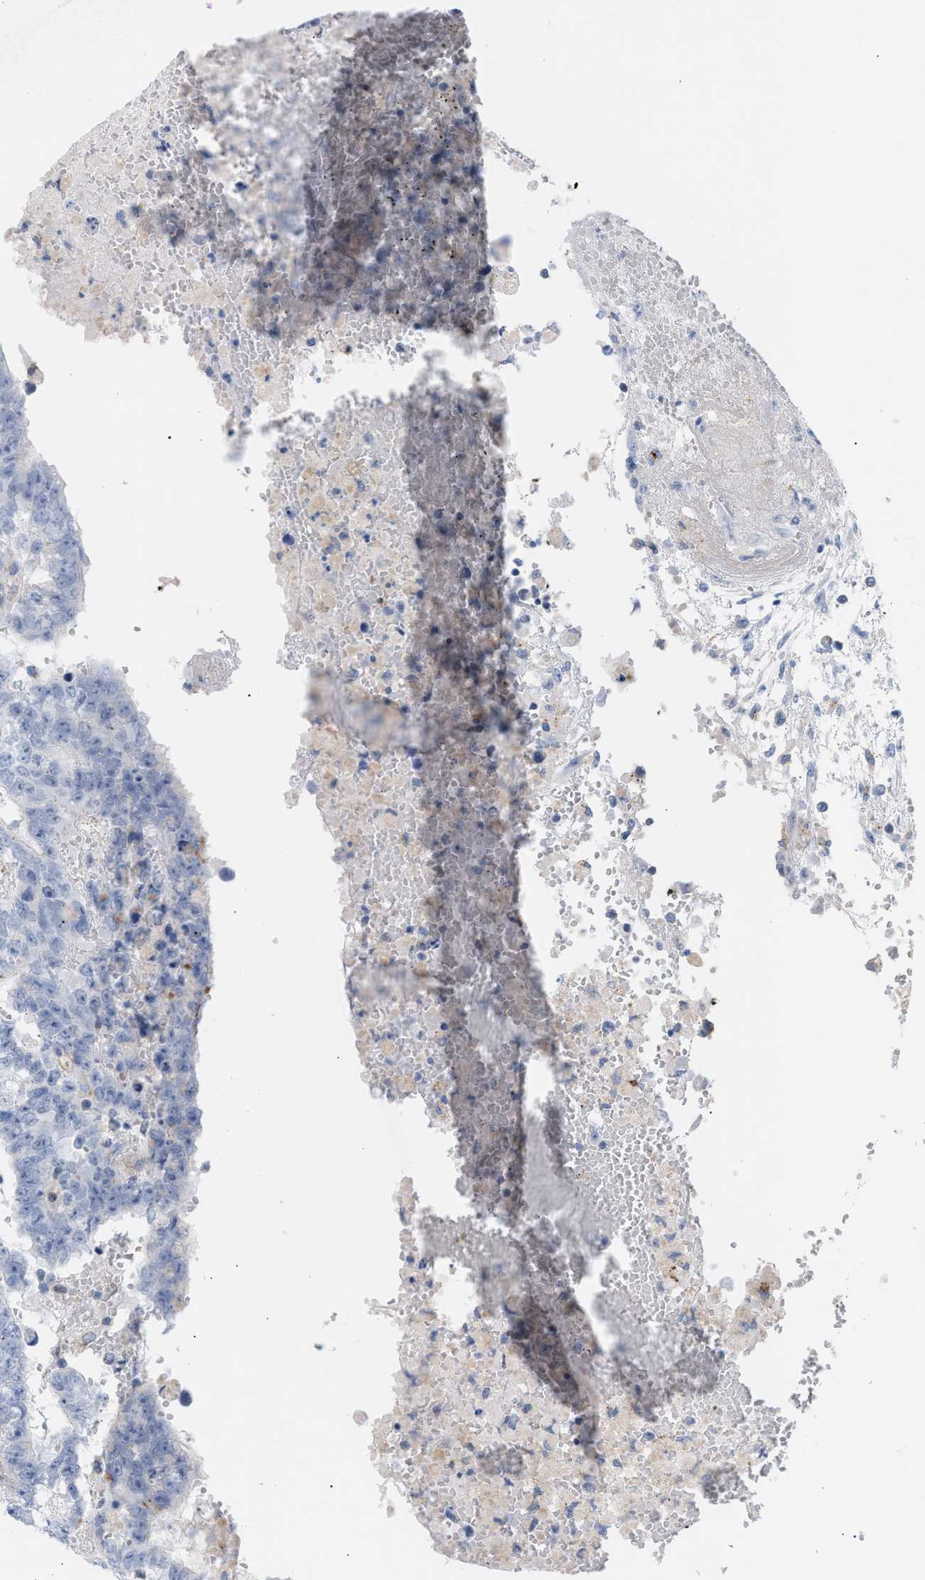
{"staining": {"intensity": "negative", "quantity": "none", "location": "none"}, "tissue": "testis cancer", "cell_type": "Tumor cells", "image_type": "cancer", "snomed": [{"axis": "morphology", "description": "Carcinoma, Embryonal, NOS"}, {"axis": "topography", "description": "Testis"}], "caption": "This image is of embryonal carcinoma (testis) stained with IHC to label a protein in brown with the nuclei are counter-stained blue. There is no positivity in tumor cells.", "gene": "MBTD1", "patient": {"sex": "male", "age": 25}}